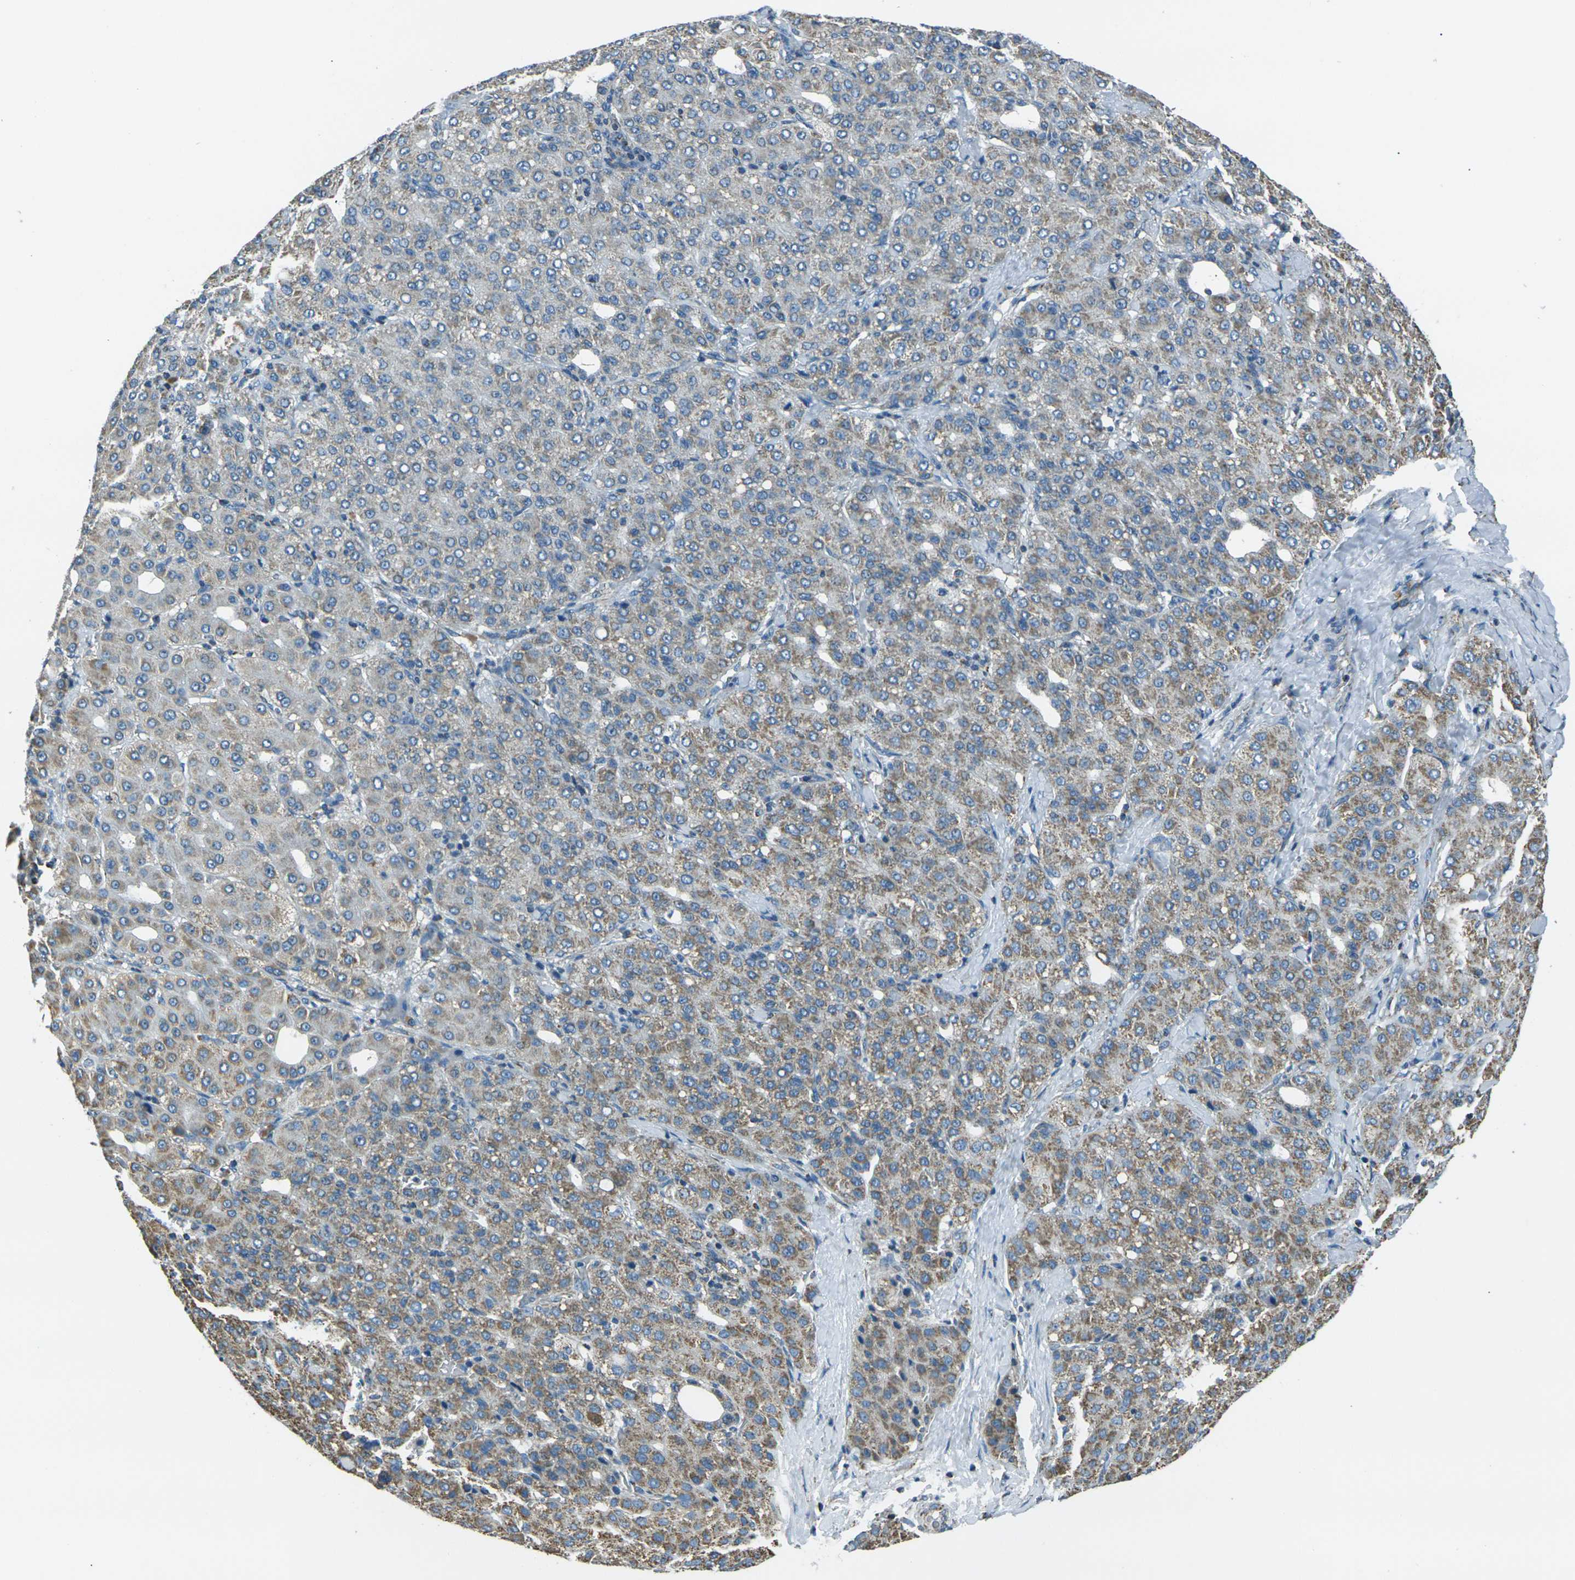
{"staining": {"intensity": "moderate", "quantity": ">75%", "location": "cytoplasmic/membranous"}, "tissue": "liver cancer", "cell_type": "Tumor cells", "image_type": "cancer", "snomed": [{"axis": "morphology", "description": "Carcinoma, Hepatocellular, NOS"}, {"axis": "topography", "description": "Liver"}], "caption": "Human liver cancer (hepatocellular carcinoma) stained for a protein (brown) demonstrates moderate cytoplasmic/membranous positive positivity in about >75% of tumor cells.", "gene": "IRF3", "patient": {"sex": "male", "age": 65}}